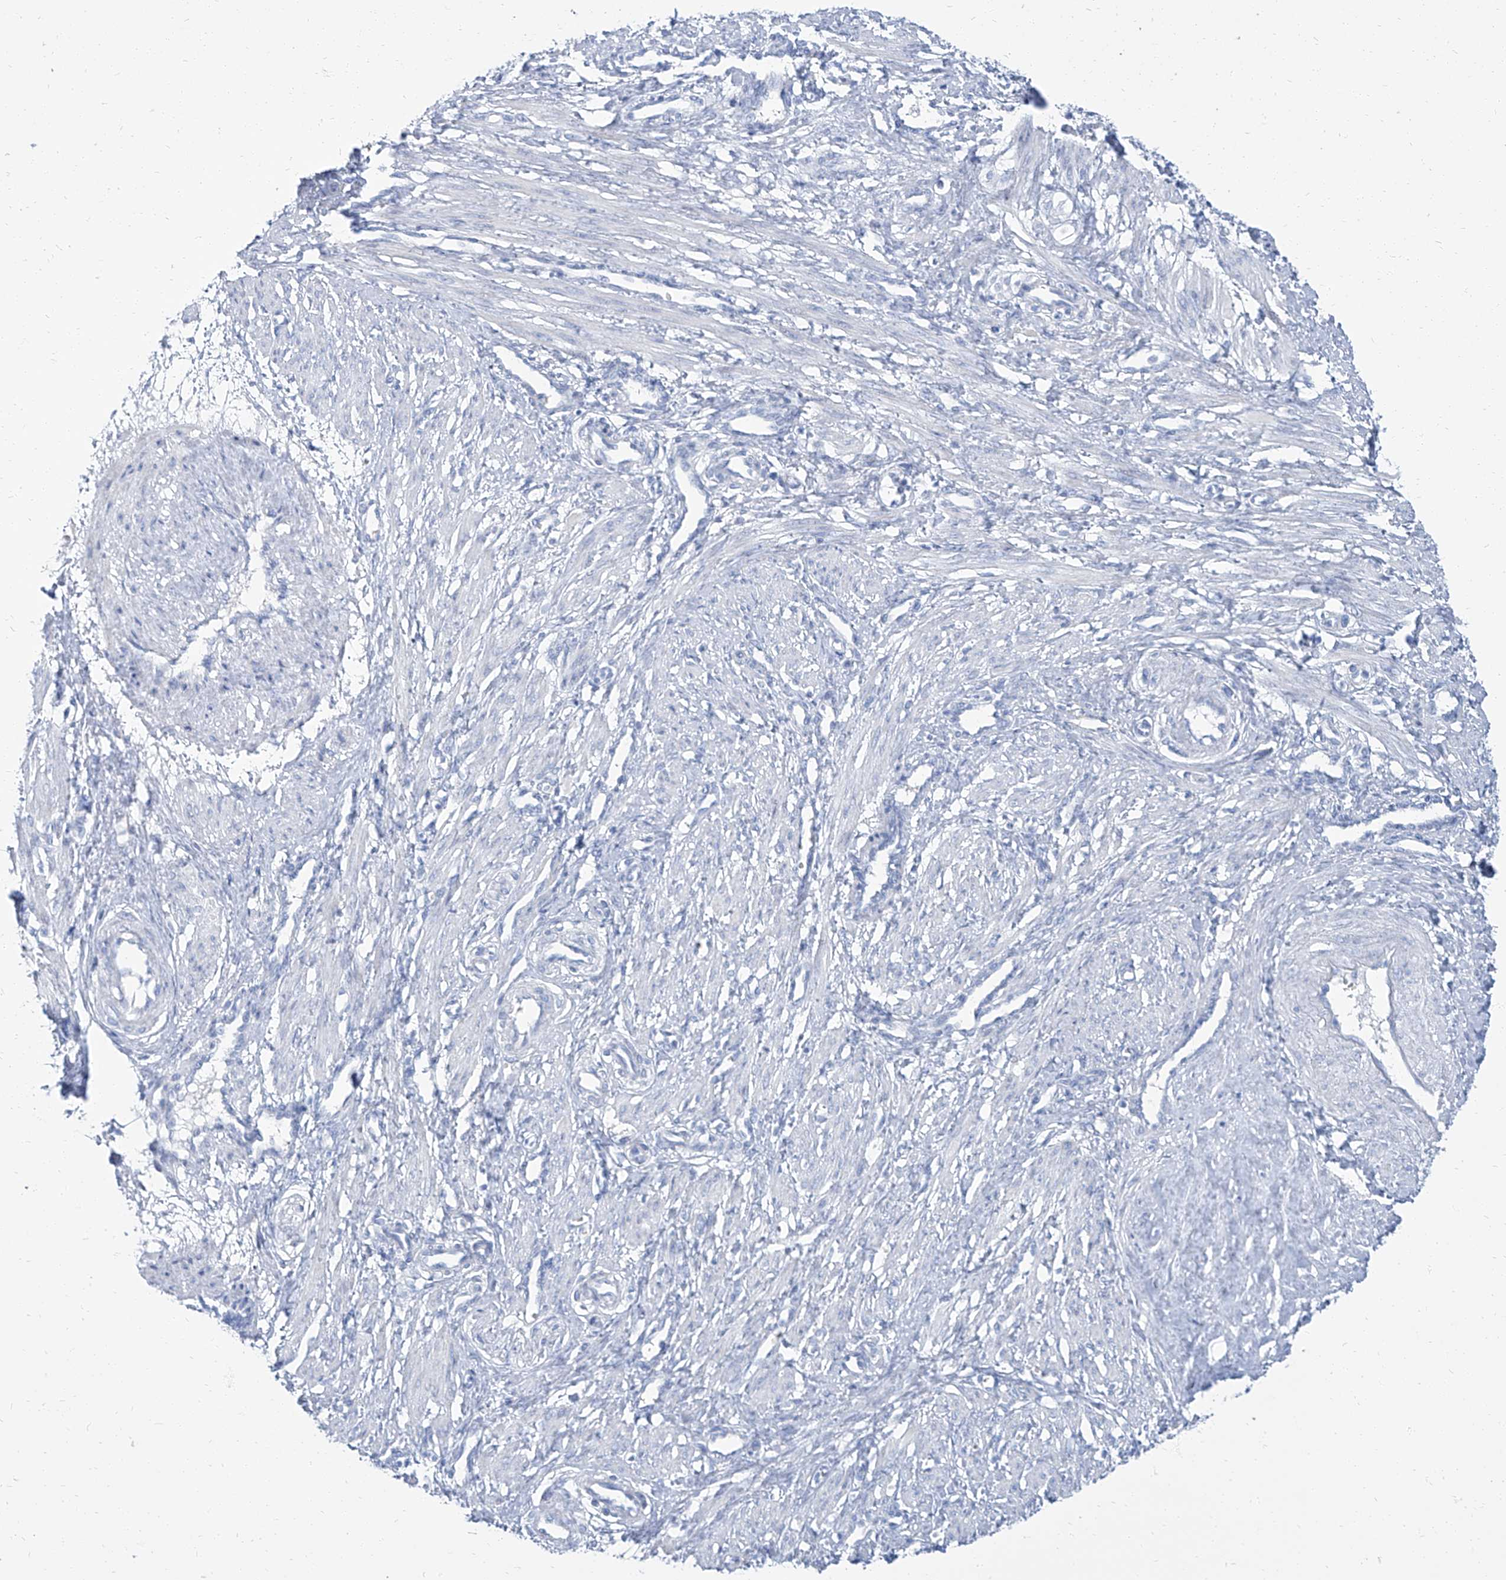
{"staining": {"intensity": "negative", "quantity": "none", "location": "none"}, "tissue": "smooth muscle", "cell_type": "Smooth muscle cells", "image_type": "normal", "snomed": [{"axis": "morphology", "description": "Normal tissue, NOS"}, {"axis": "topography", "description": "Endometrium"}], "caption": "This is an IHC micrograph of normal human smooth muscle. There is no positivity in smooth muscle cells.", "gene": "TXLNB", "patient": {"sex": "female", "age": 33}}